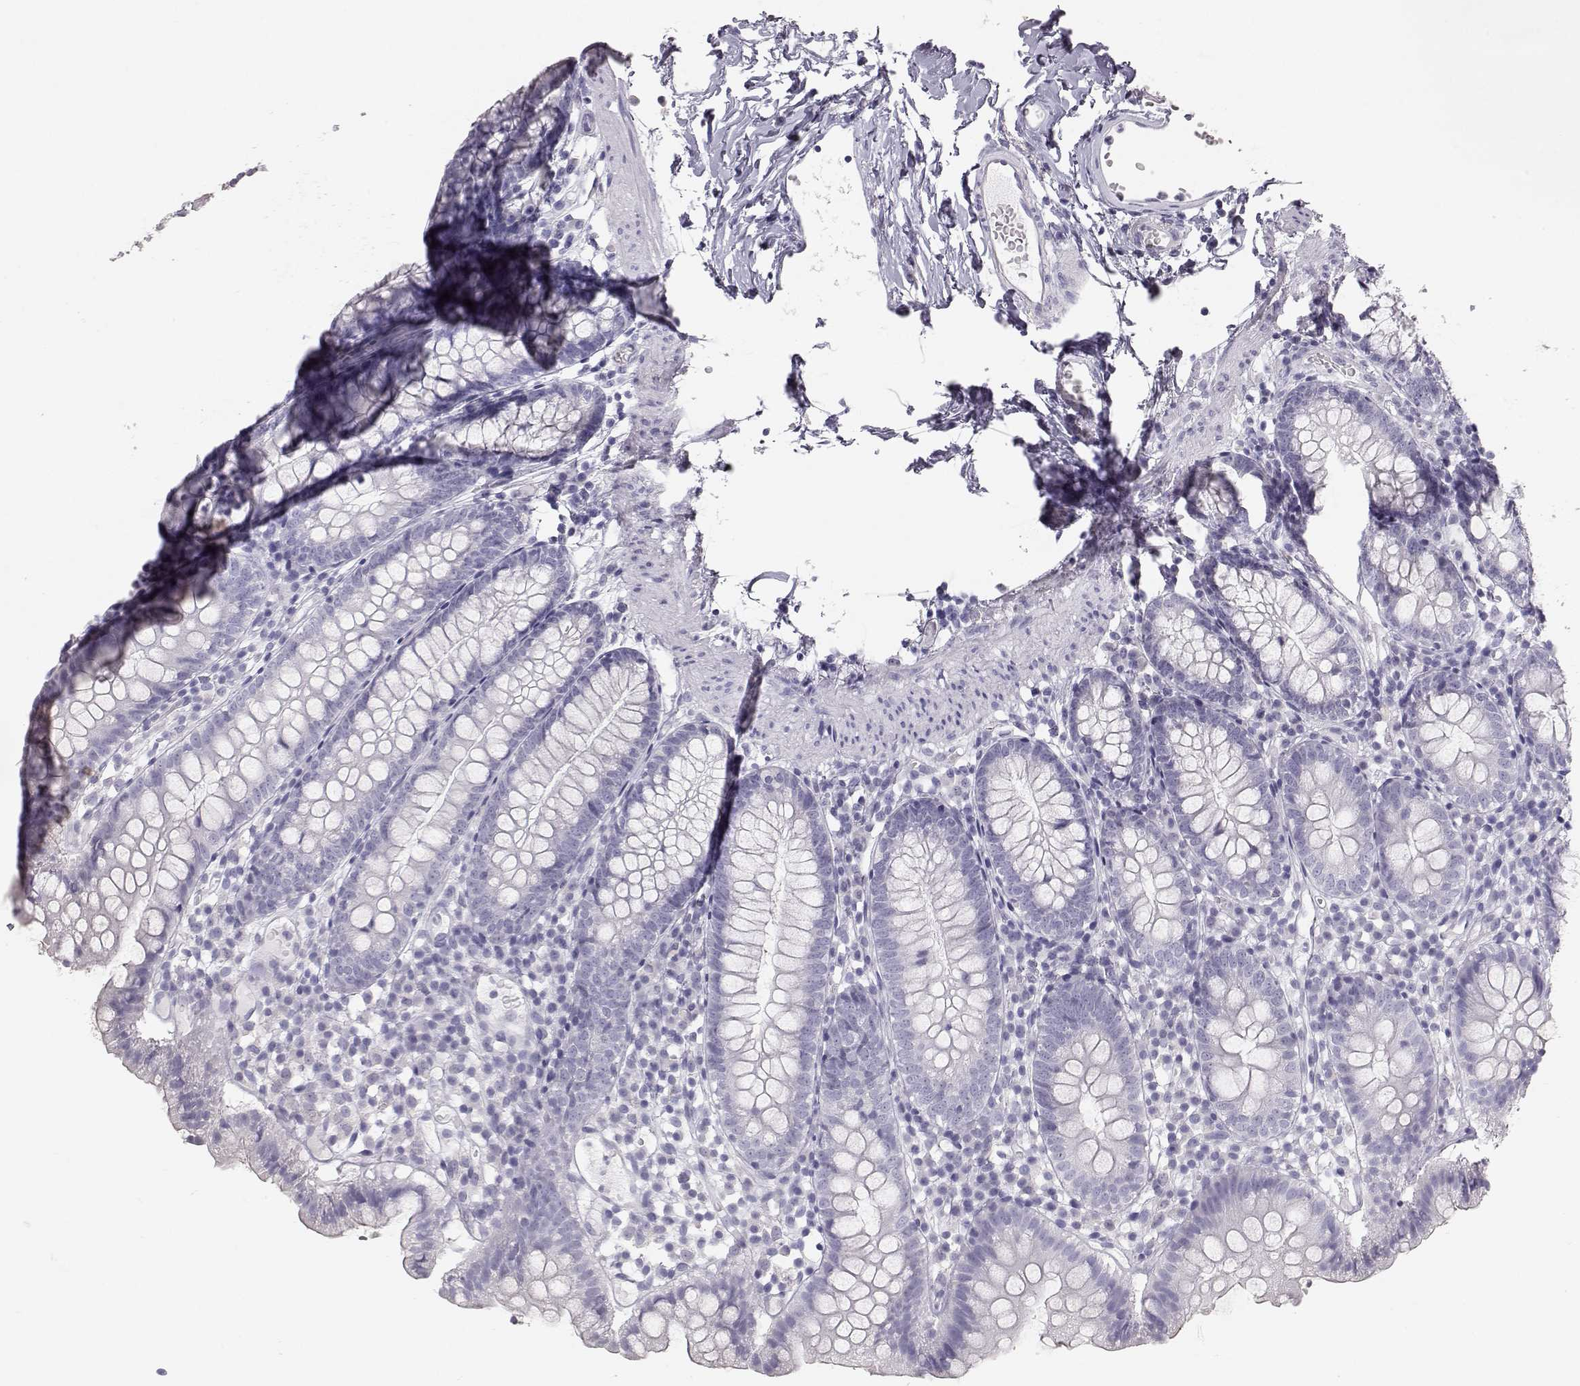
{"staining": {"intensity": "negative", "quantity": "none", "location": "none"}, "tissue": "small intestine", "cell_type": "Glandular cells", "image_type": "normal", "snomed": [{"axis": "morphology", "description": "Normal tissue, NOS"}, {"axis": "topography", "description": "Small intestine"}], "caption": "A photomicrograph of human small intestine is negative for staining in glandular cells. (Brightfield microscopy of DAB IHC at high magnification).", "gene": "KRT31", "patient": {"sex": "female", "age": 90}}